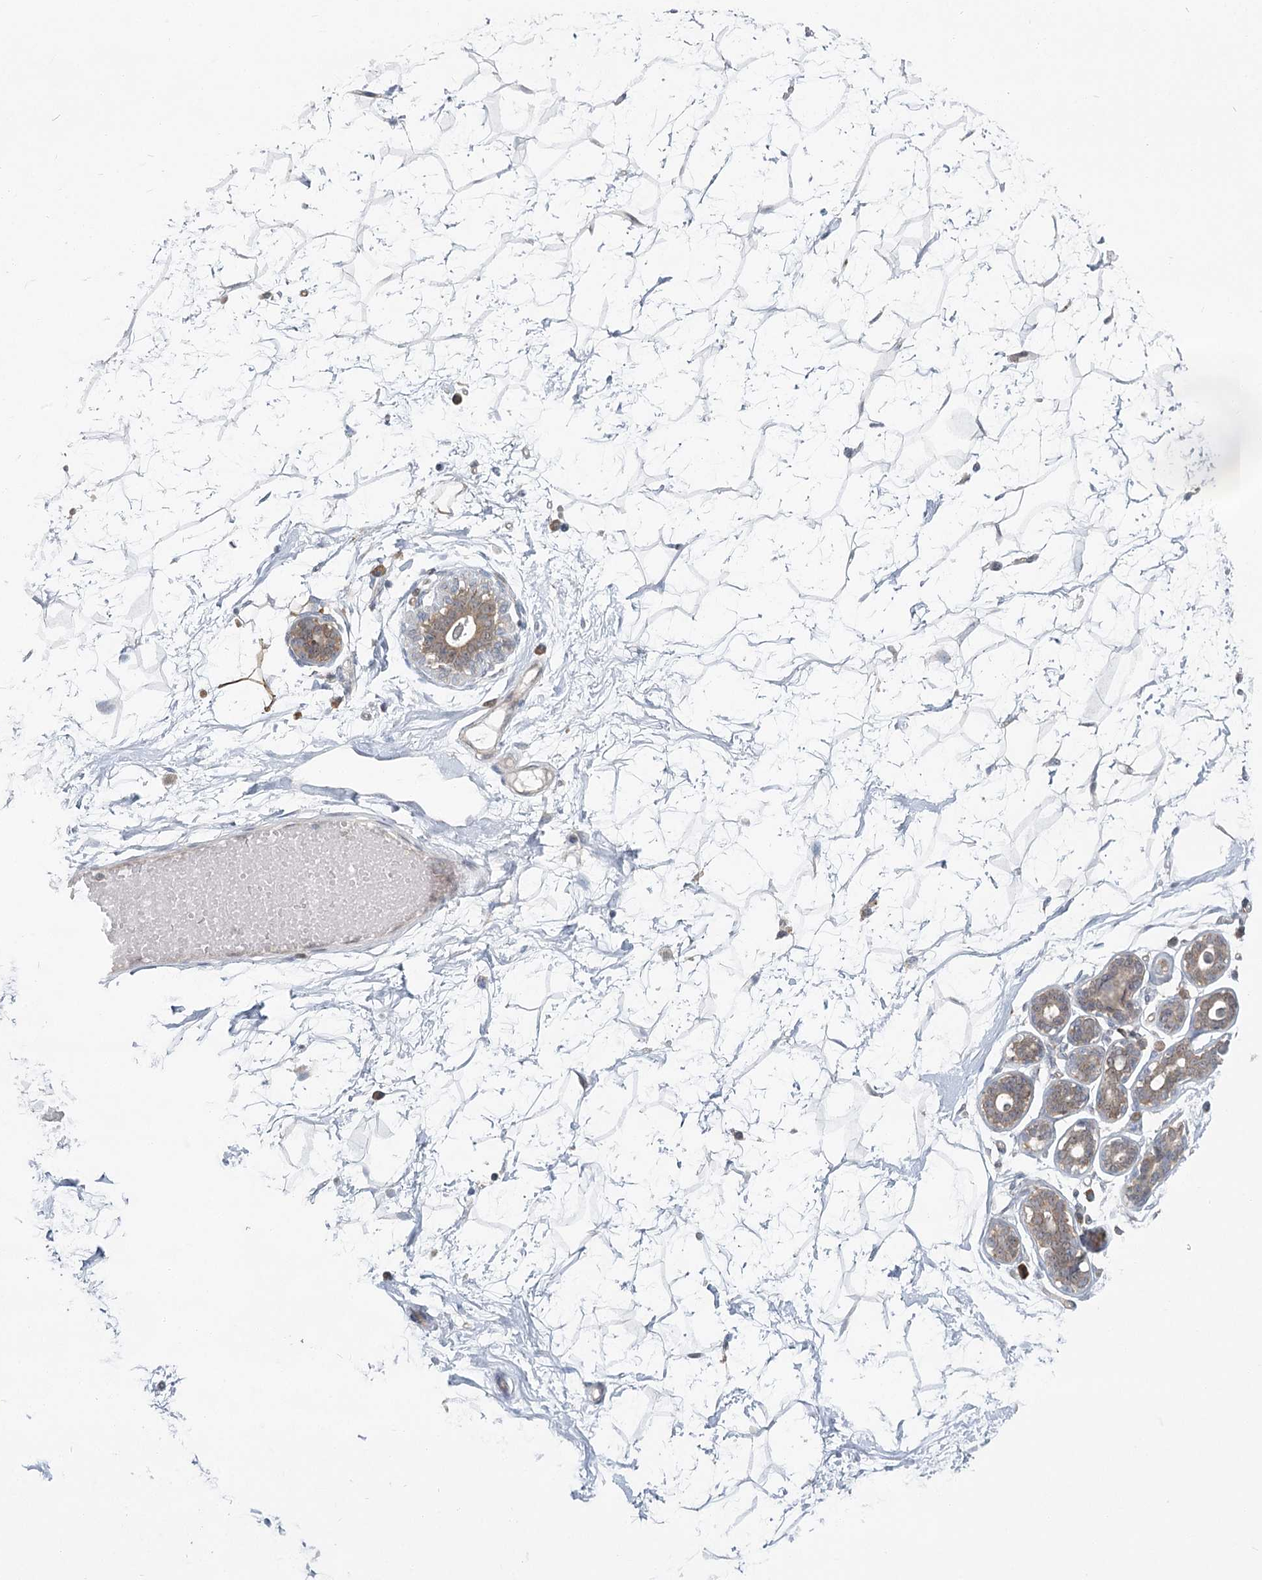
{"staining": {"intensity": "negative", "quantity": "none", "location": "none"}, "tissue": "breast", "cell_type": "Adipocytes", "image_type": "normal", "snomed": [{"axis": "morphology", "description": "Normal tissue, NOS"}, {"axis": "morphology", "description": "Adenoma, NOS"}, {"axis": "topography", "description": "Breast"}], "caption": "A high-resolution photomicrograph shows immunohistochemistry staining of normal breast, which shows no significant expression in adipocytes.", "gene": "THNSL1", "patient": {"sex": "female", "age": 23}}